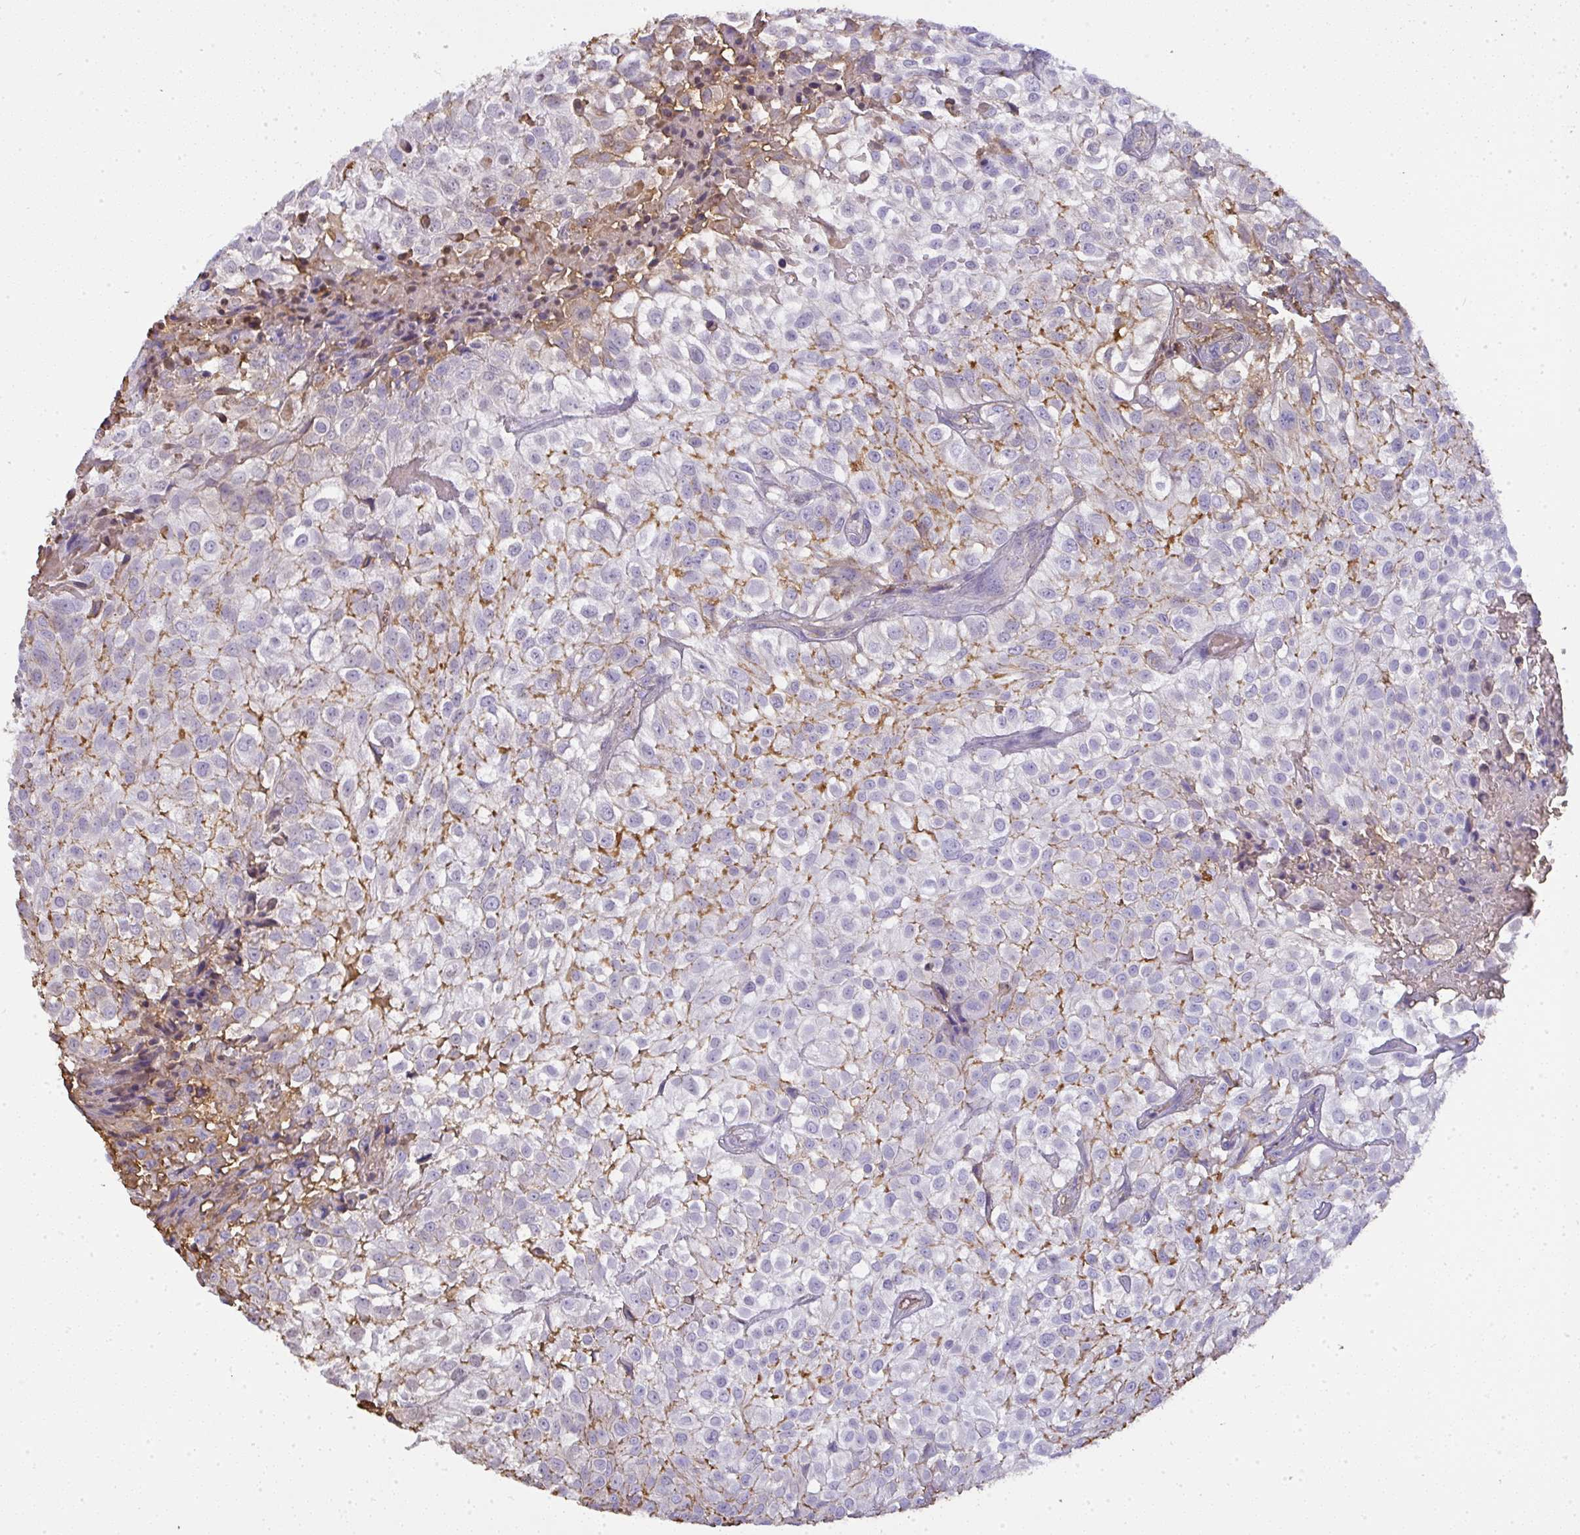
{"staining": {"intensity": "moderate", "quantity": "<25%", "location": "cytoplasmic/membranous"}, "tissue": "urothelial cancer", "cell_type": "Tumor cells", "image_type": "cancer", "snomed": [{"axis": "morphology", "description": "Urothelial carcinoma, High grade"}, {"axis": "topography", "description": "Urinary bladder"}], "caption": "Protein staining by IHC reveals moderate cytoplasmic/membranous staining in approximately <25% of tumor cells in urothelial cancer.", "gene": "SMYD5", "patient": {"sex": "male", "age": 56}}